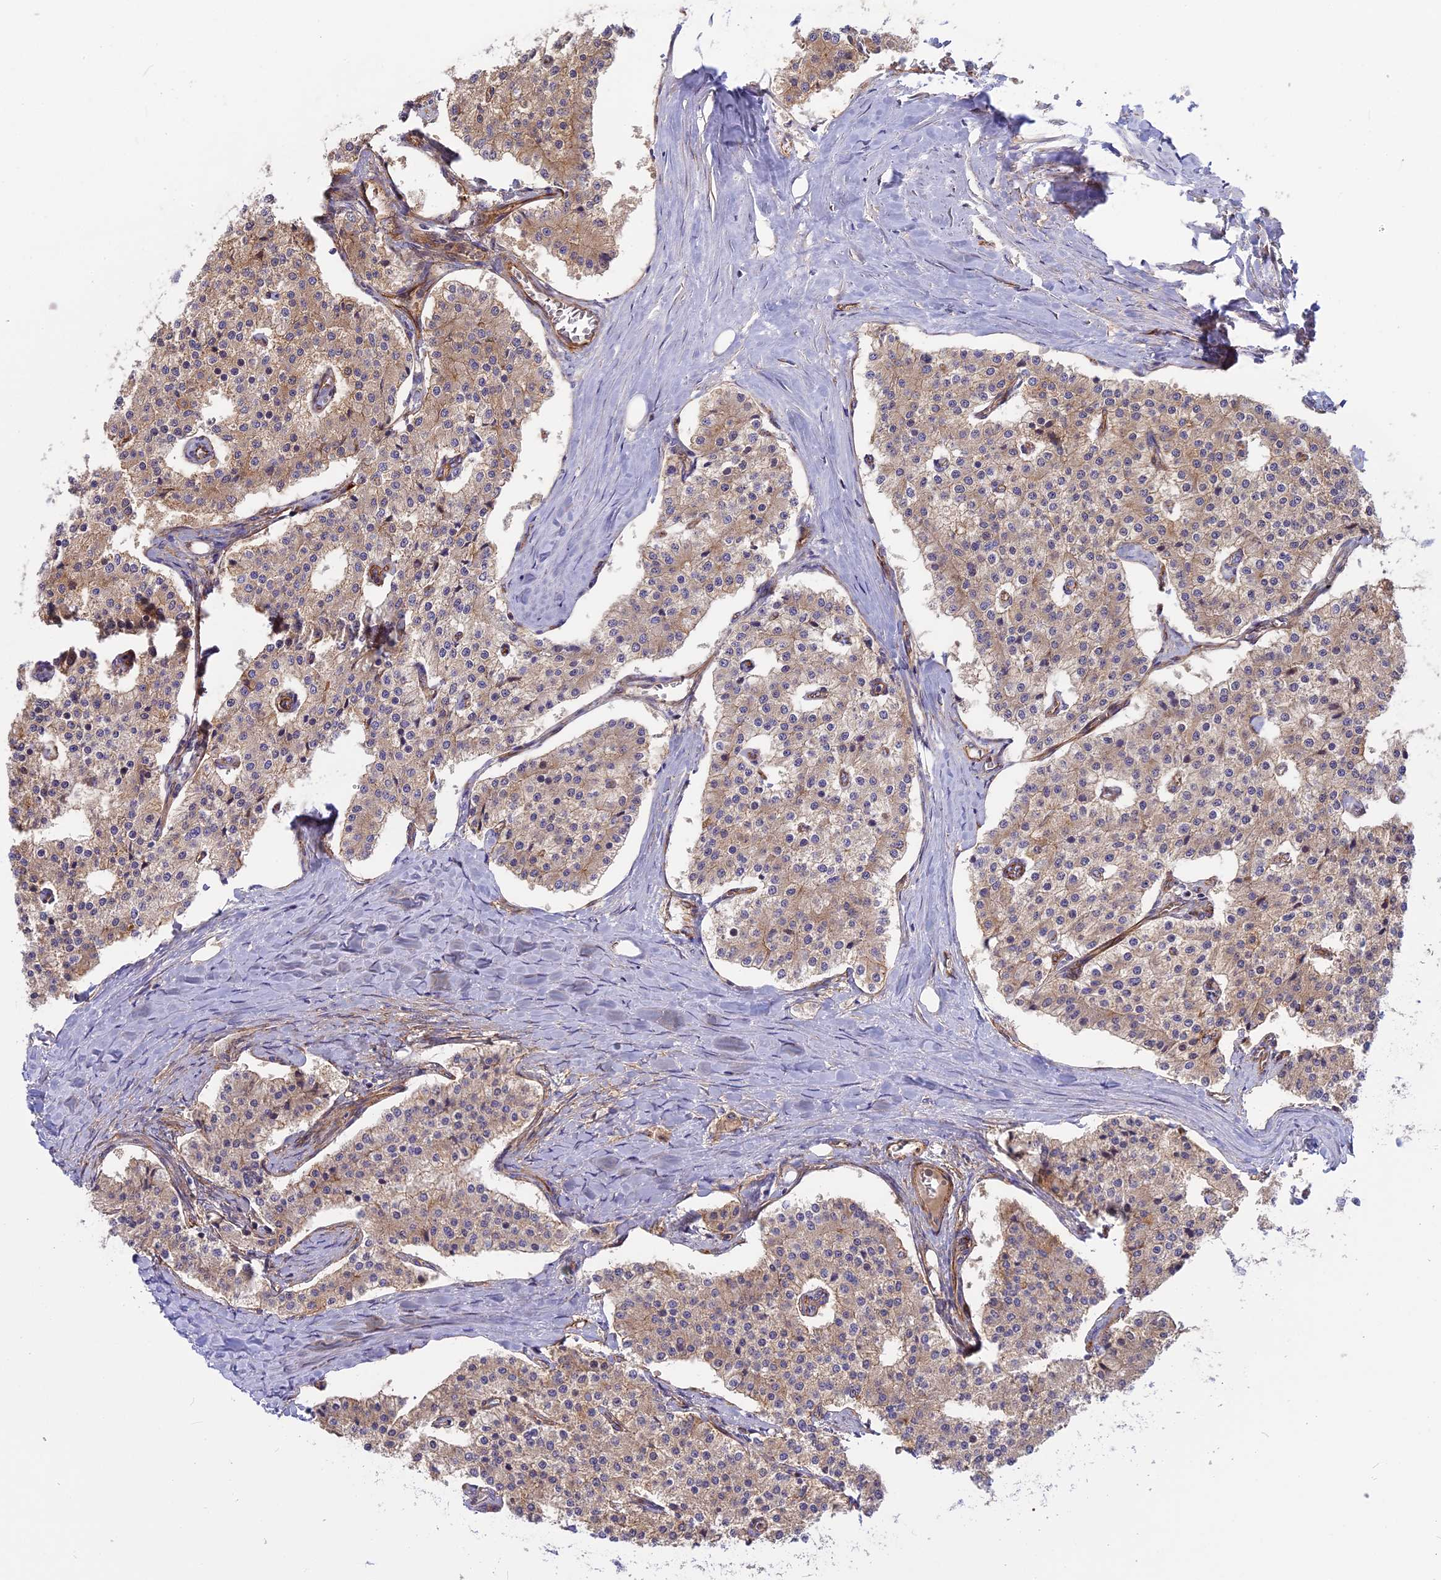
{"staining": {"intensity": "moderate", "quantity": "25%-75%", "location": "cytoplasmic/membranous"}, "tissue": "carcinoid", "cell_type": "Tumor cells", "image_type": "cancer", "snomed": [{"axis": "morphology", "description": "Carcinoid, malignant, NOS"}, {"axis": "topography", "description": "Colon"}], "caption": "DAB immunohistochemical staining of carcinoid (malignant) displays moderate cytoplasmic/membranous protein staining in approximately 25%-75% of tumor cells.", "gene": "CNBD2", "patient": {"sex": "female", "age": 52}}